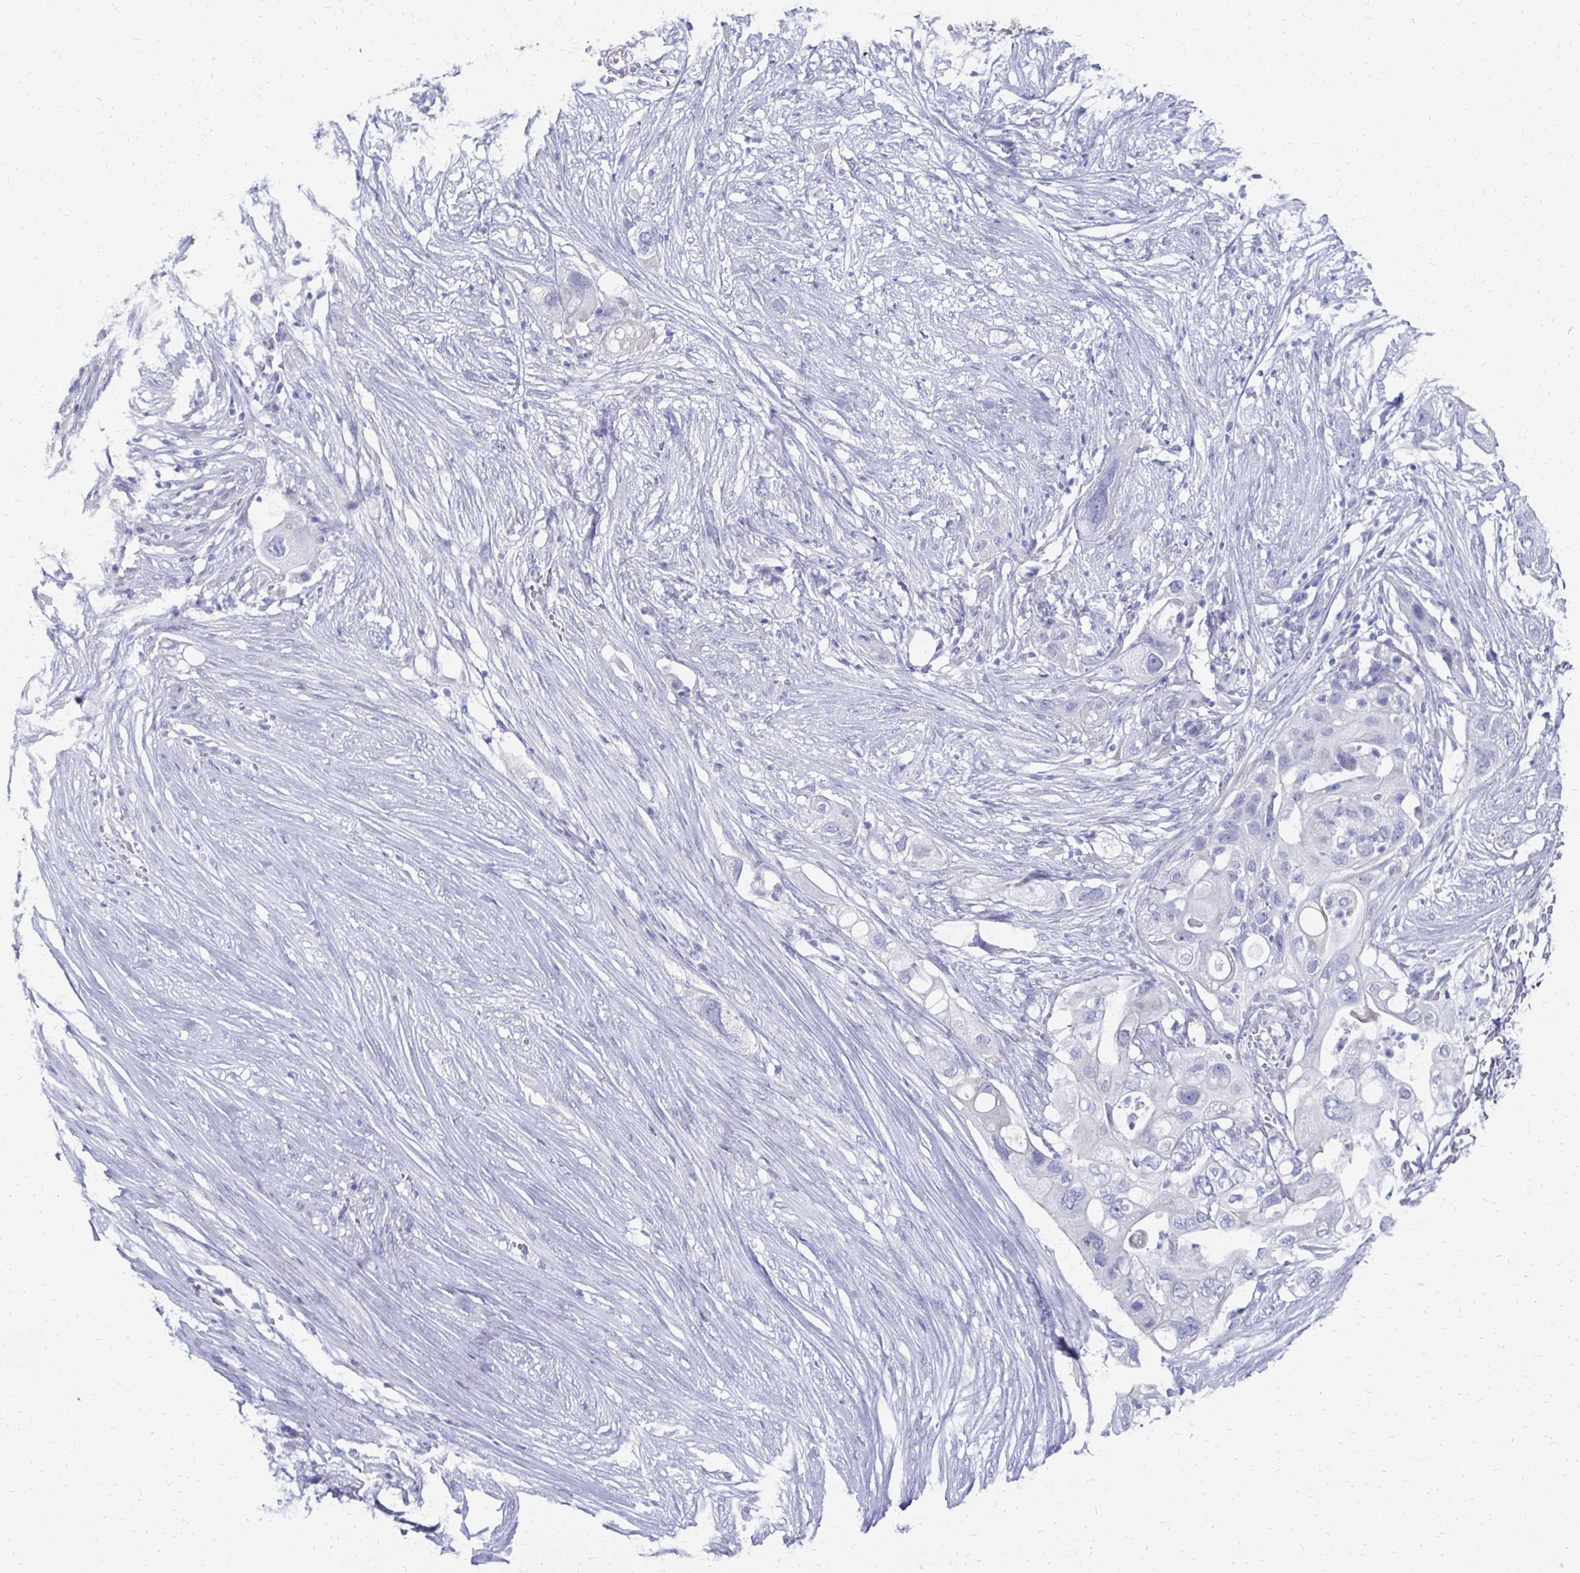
{"staining": {"intensity": "negative", "quantity": "none", "location": "none"}, "tissue": "pancreatic cancer", "cell_type": "Tumor cells", "image_type": "cancer", "snomed": [{"axis": "morphology", "description": "Adenocarcinoma, NOS"}, {"axis": "topography", "description": "Pancreas"}], "caption": "Immunohistochemistry (IHC) micrograph of human pancreatic cancer (adenocarcinoma) stained for a protein (brown), which demonstrates no staining in tumor cells.", "gene": "SYCP3", "patient": {"sex": "female", "age": 72}}